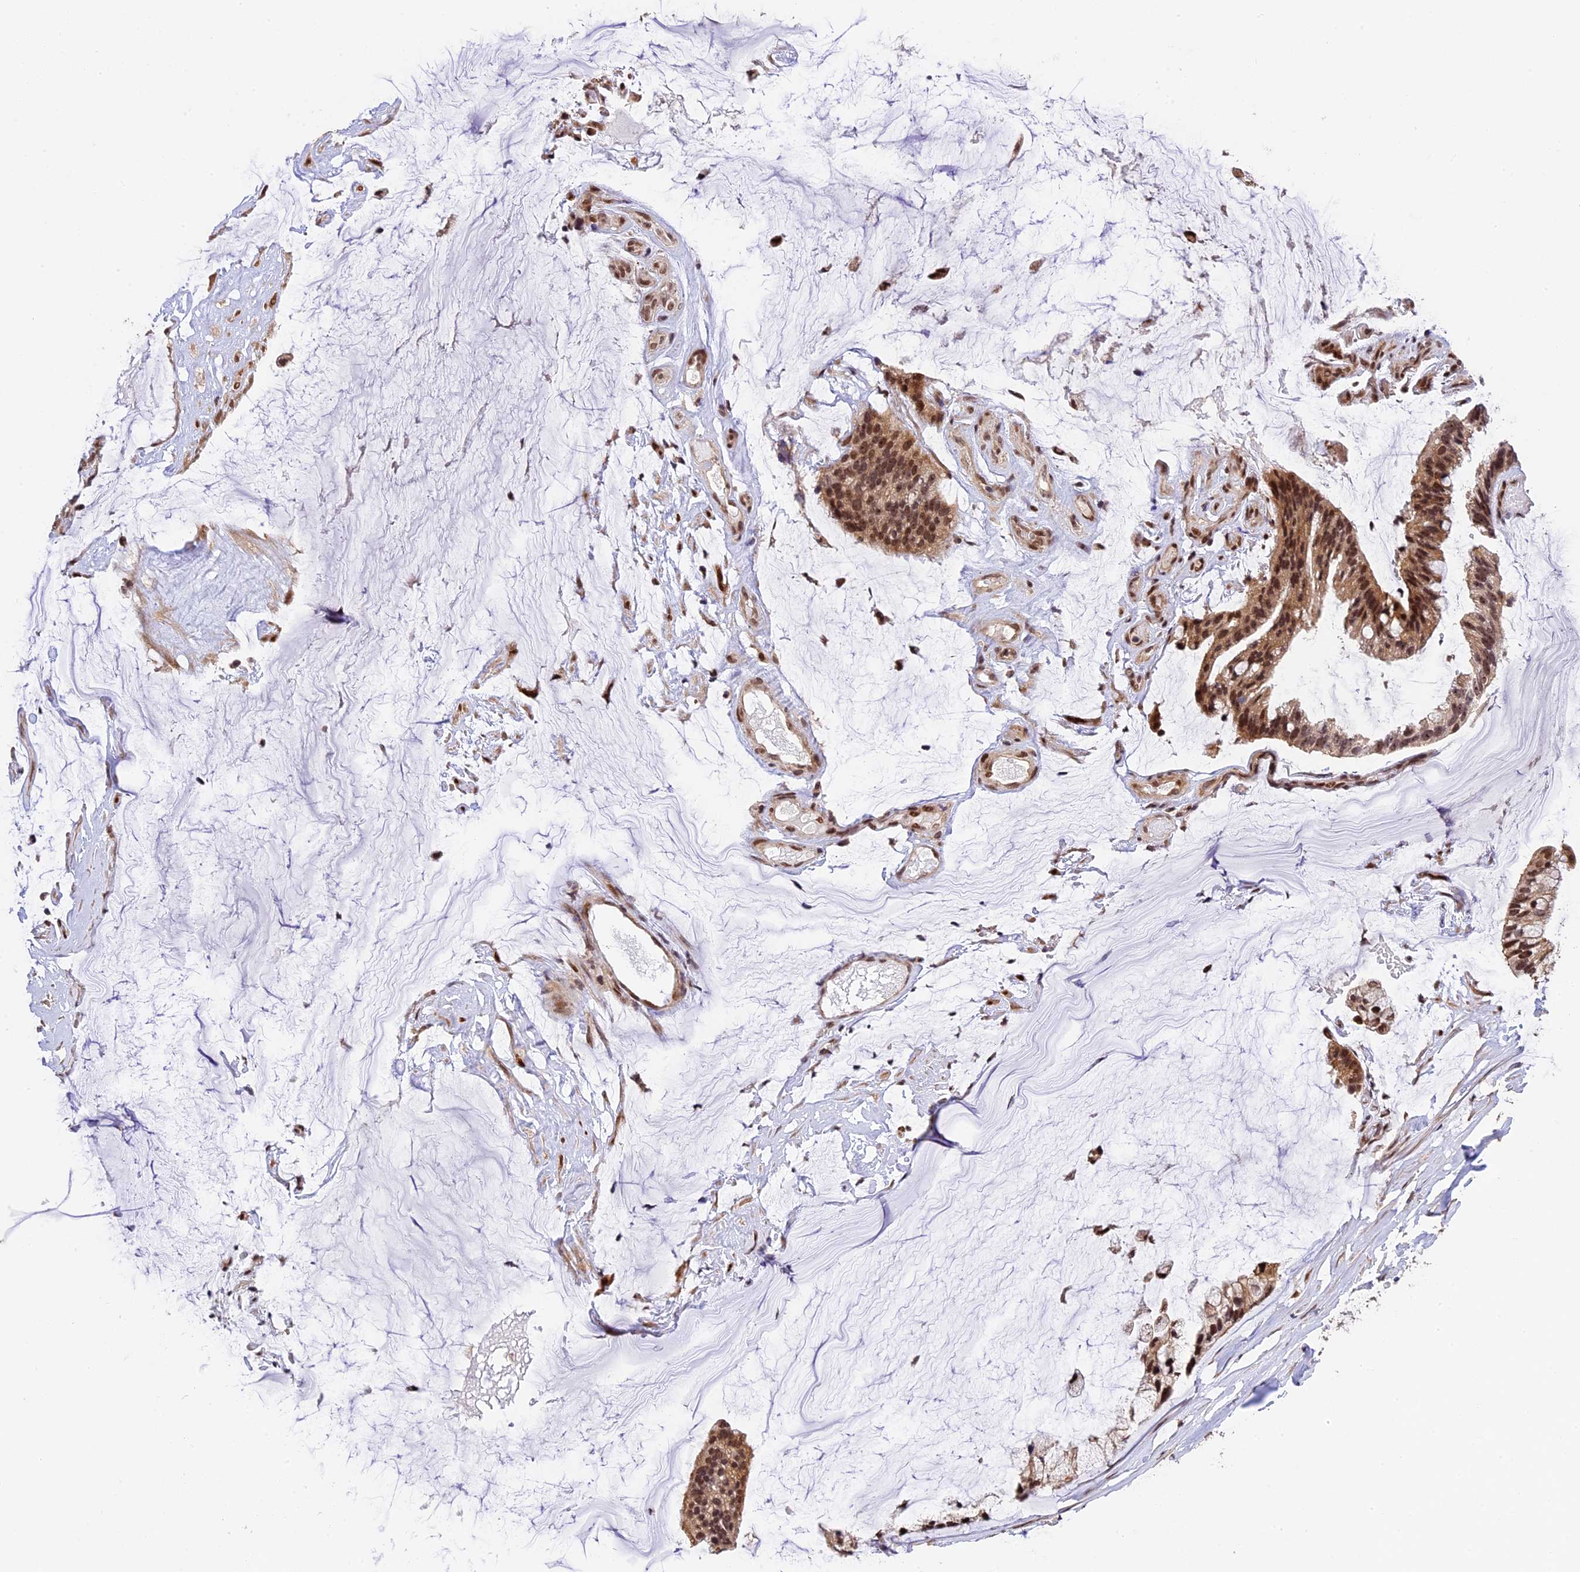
{"staining": {"intensity": "moderate", "quantity": ">75%", "location": "cytoplasmic/membranous,nuclear"}, "tissue": "ovarian cancer", "cell_type": "Tumor cells", "image_type": "cancer", "snomed": [{"axis": "morphology", "description": "Cystadenocarcinoma, mucinous, NOS"}, {"axis": "topography", "description": "Ovary"}], "caption": "Moderate cytoplasmic/membranous and nuclear protein positivity is identified in about >75% of tumor cells in mucinous cystadenocarcinoma (ovarian).", "gene": "ZAR1L", "patient": {"sex": "female", "age": 39}}